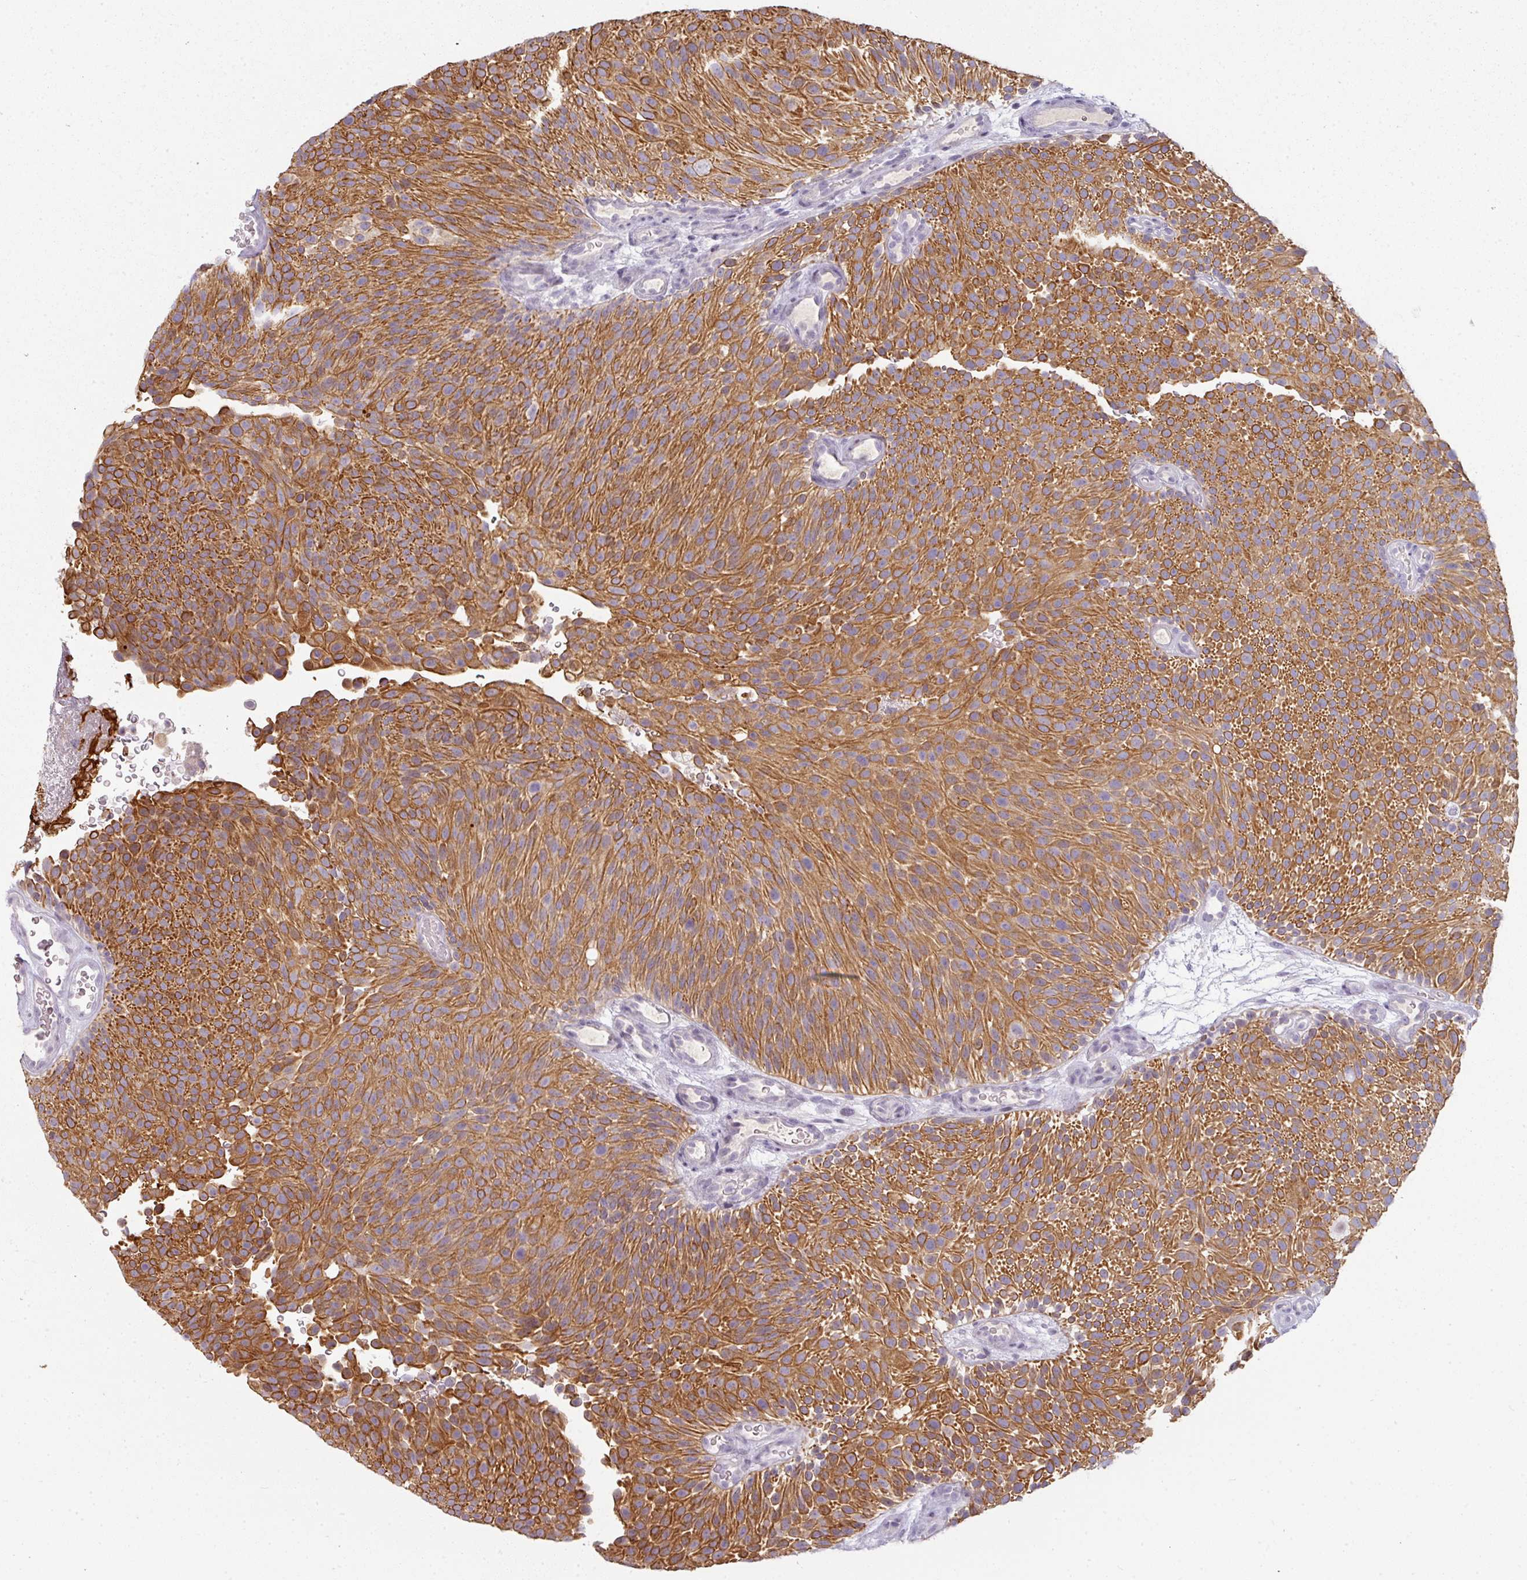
{"staining": {"intensity": "strong", "quantity": ">75%", "location": "cytoplasmic/membranous"}, "tissue": "urothelial cancer", "cell_type": "Tumor cells", "image_type": "cancer", "snomed": [{"axis": "morphology", "description": "Urothelial carcinoma, Low grade"}, {"axis": "topography", "description": "Urinary bladder"}], "caption": "This histopathology image demonstrates immunohistochemistry (IHC) staining of human urothelial cancer, with high strong cytoplasmic/membranous staining in approximately >75% of tumor cells.", "gene": "GTF2H3", "patient": {"sex": "male", "age": 78}}